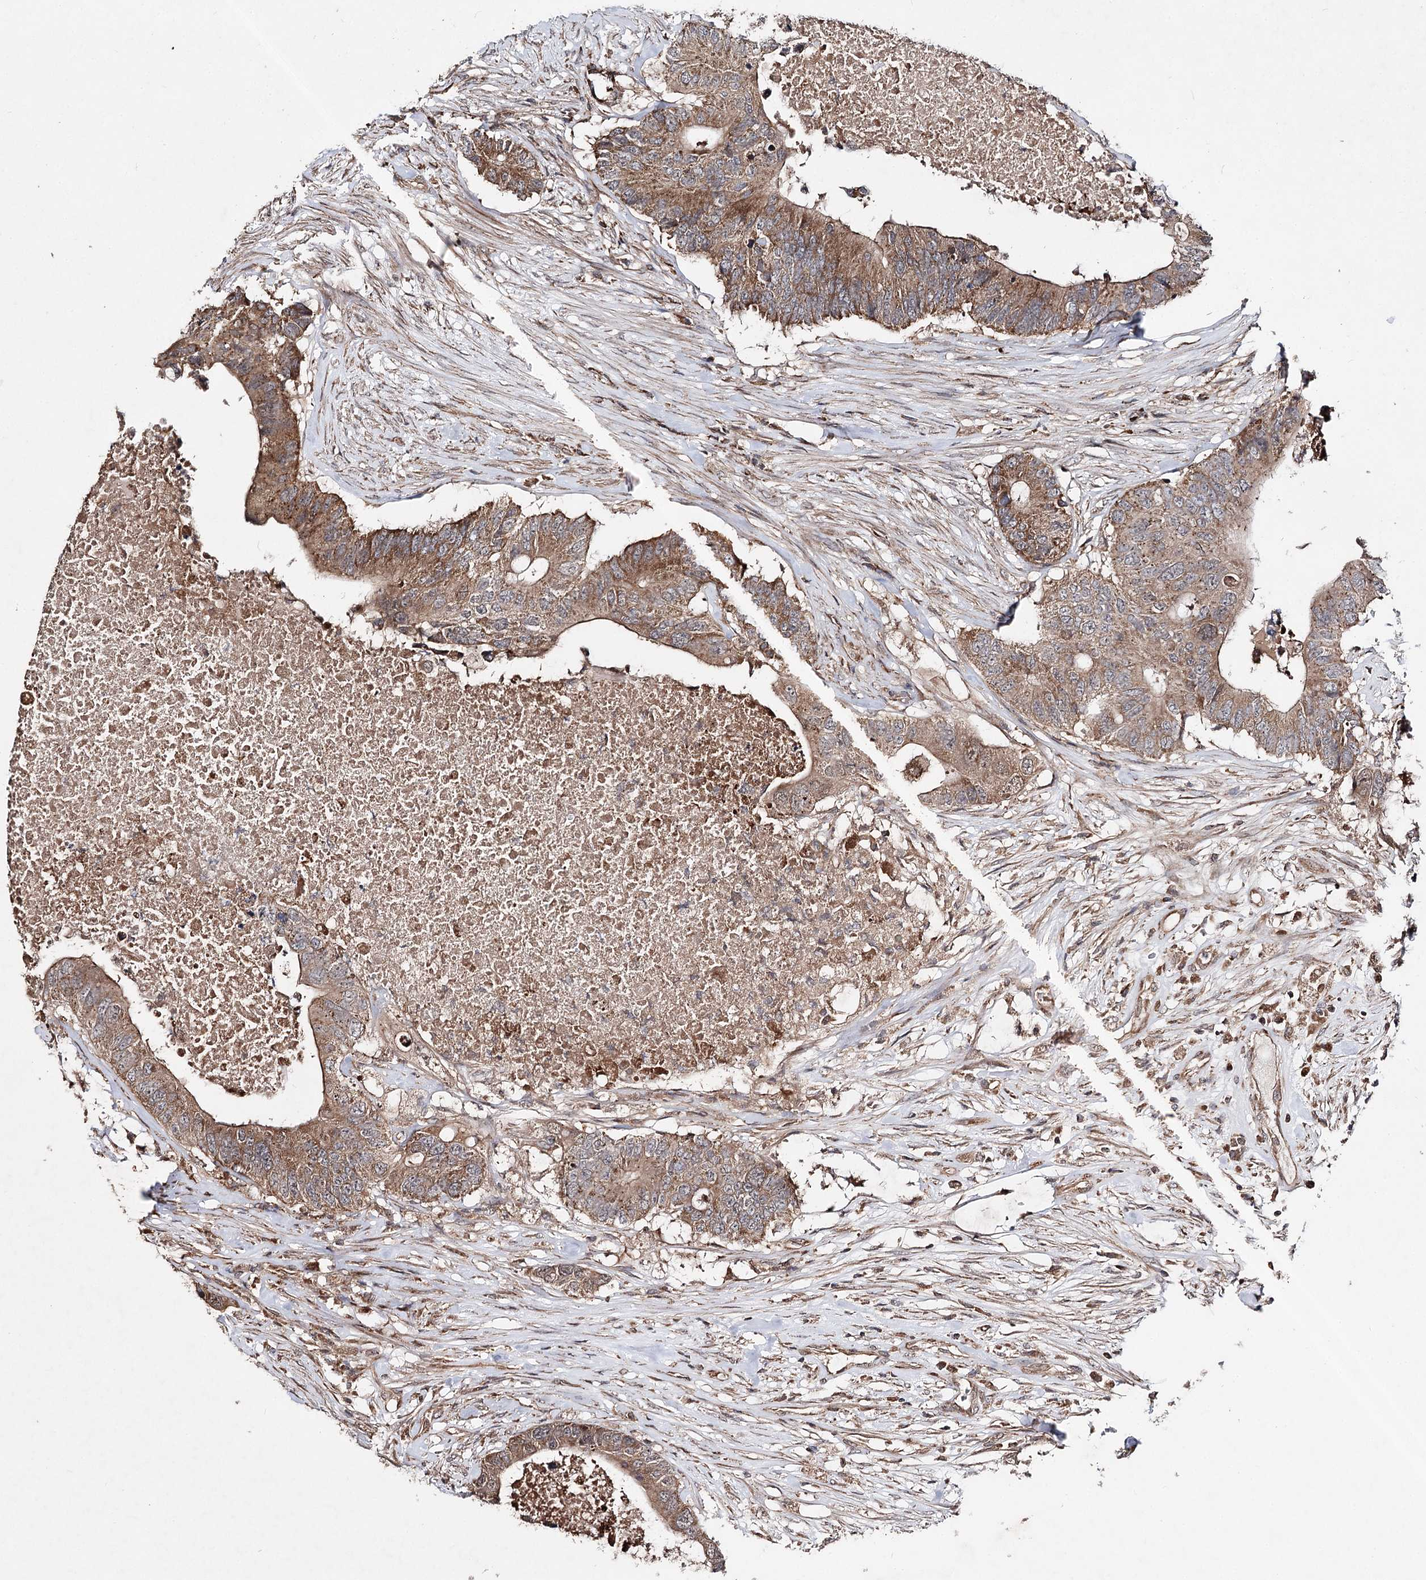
{"staining": {"intensity": "moderate", "quantity": ">75%", "location": "cytoplasmic/membranous"}, "tissue": "colorectal cancer", "cell_type": "Tumor cells", "image_type": "cancer", "snomed": [{"axis": "morphology", "description": "Adenocarcinoma, NOS"}, {"axis": "topography", "description": "Colon"}], "caption": "Immunohistochemistry image of neoplastic tissue: human adenocarcinoma (colorectal) stained using immunohistochemistry exhibits medium levels of moderate protein expression localized specifically in the cytoplasmic/membranous of tumor cells, appearing as a cytoplasmic/membranous brown color.", "gene": "MINDY3", "patient": {"sex": "male", "age": 71}}